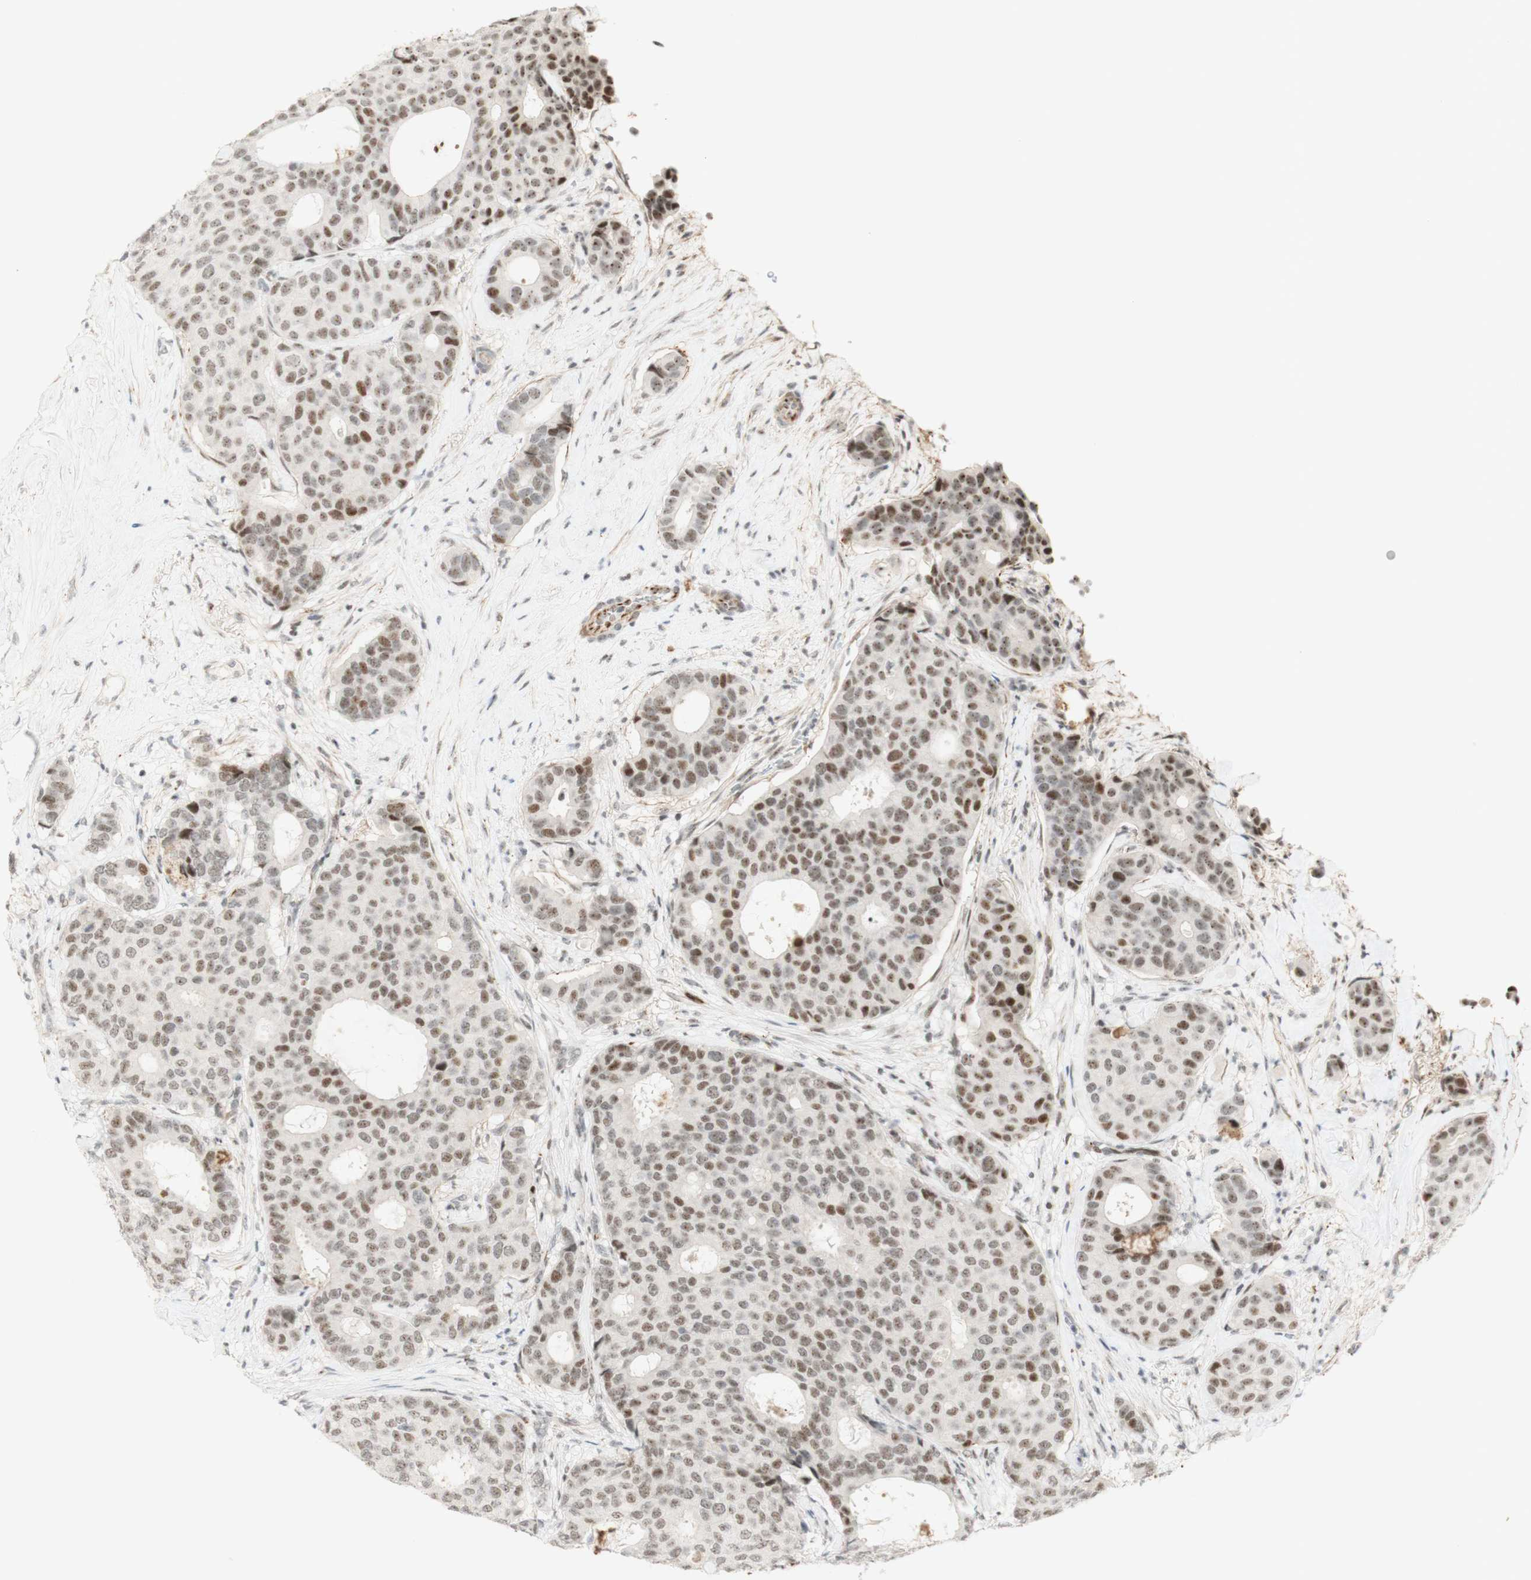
{"staining": {"intensity": "moderate", "quantity": ">75%", "location": "nuclear"}, "tissue": "breast cancer", "cell_type": "Tumor cells", "image_type": "cancer", "snomed": [{"axis": "morphology", "description": "Duct carcinoma"}, {"axis": "topography", "description": "Breast"}], "caption": "The image exhibits immunohistochemical staining of infiltrating ductal carcinoma (breast). There is moderate nuclear expression is identified in about >75% of tumor cells. (IHC, brightfield microscopy, high magnification).", "gene": "IRF1", "patient": {"sex": "female", "age": 75}}